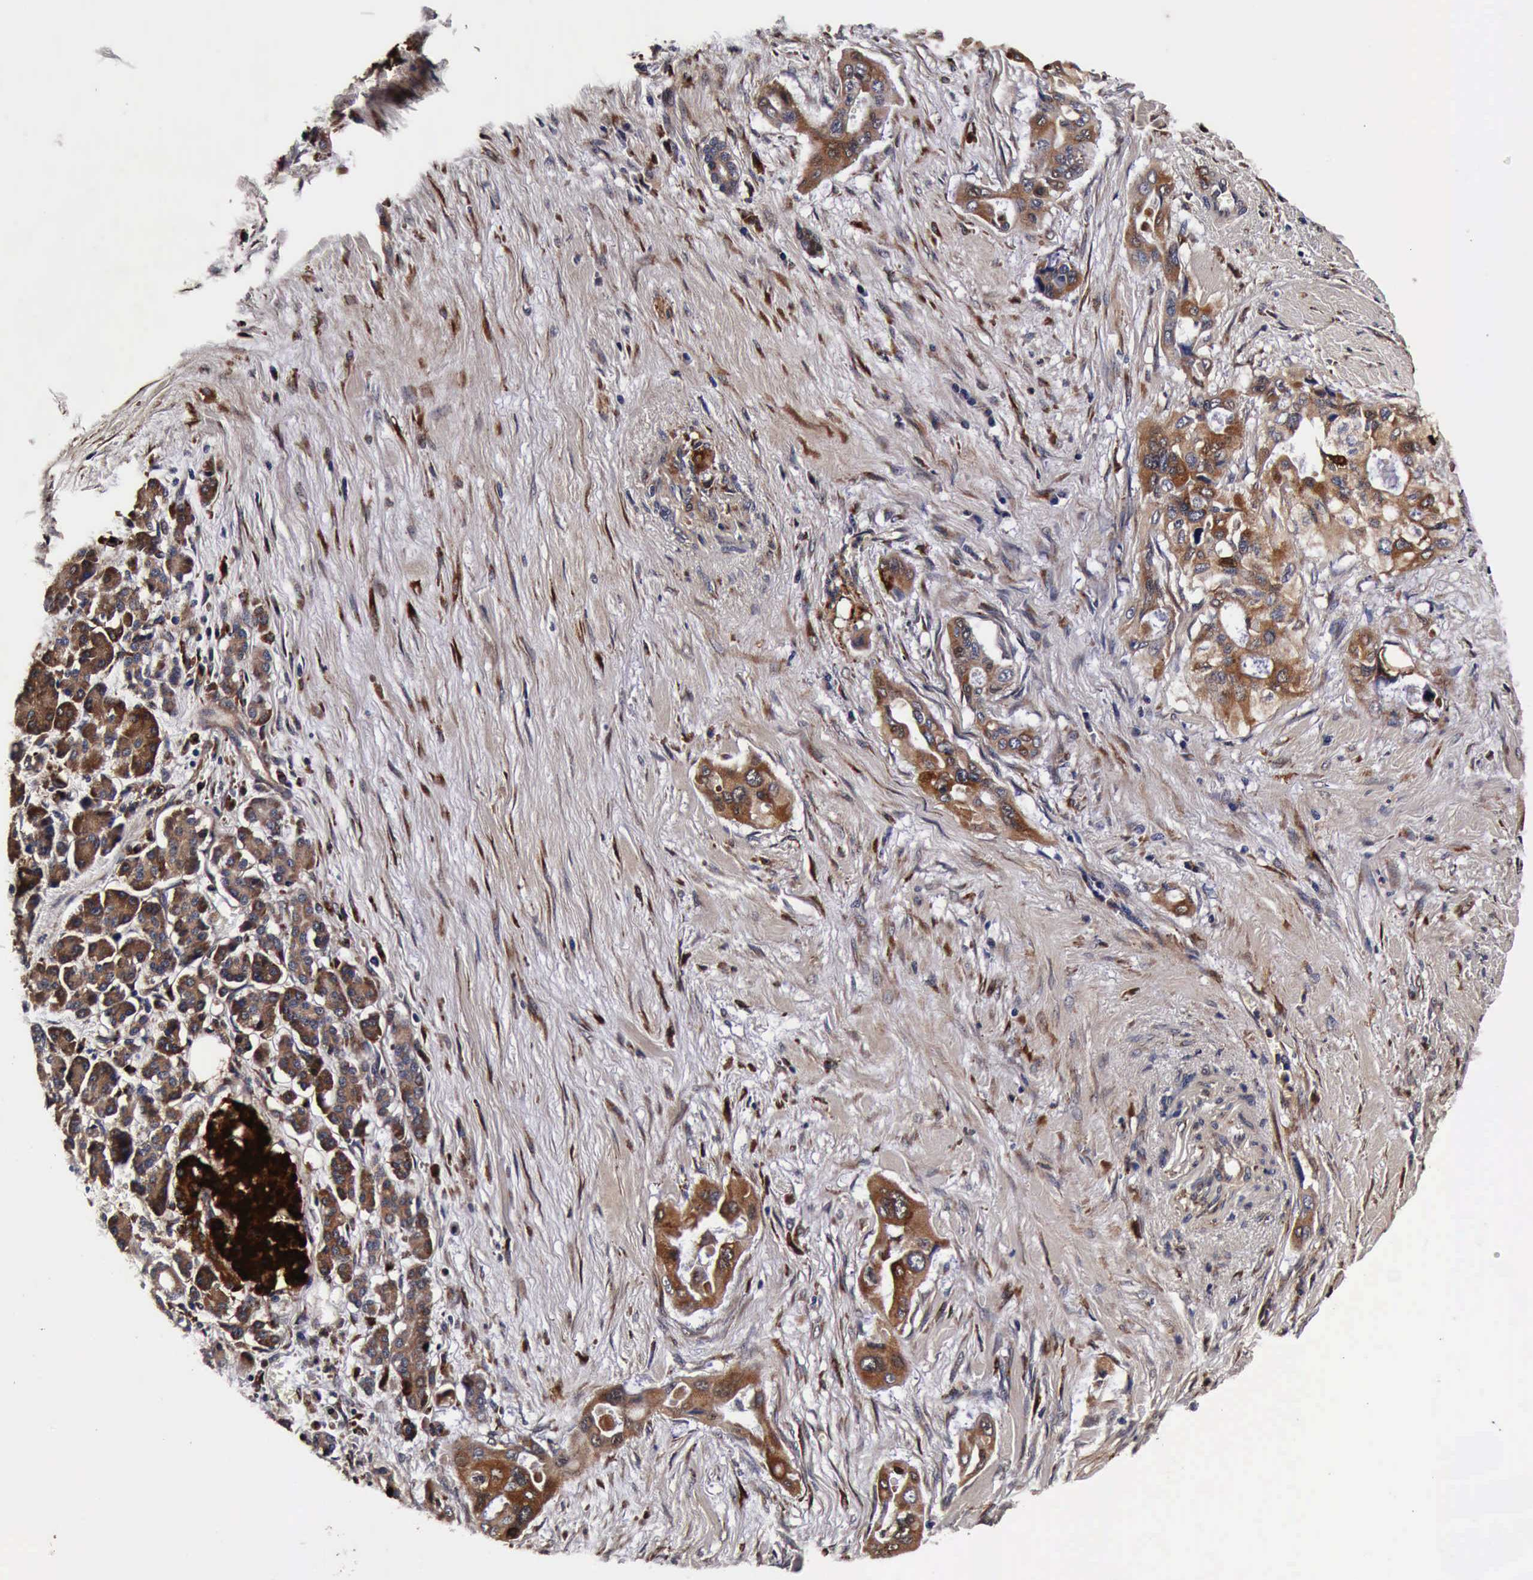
{"staining": {"intensity": "moderate", "quantity": ">75%", "location": "cytoplasmic/membranous"}, "tissue": "pancreatic cancer", "cell_type": "Tumor cells", "image_type": "cancer", "snomed": [{"axis": "morphology", "description": "Adenocarcinoma, NOS"}, {"axis": "topography", "description": "Pancreas"}], "caption": "Pancreatic cancer (adenocarcinoma) was stained to show a protein in brown. There is medium levels of moderate cytoplasmic/membranous positivity in approximately >75% of tumor cells.", "gene": "CST3", "patient": {"sex": "male", "age": 77}}